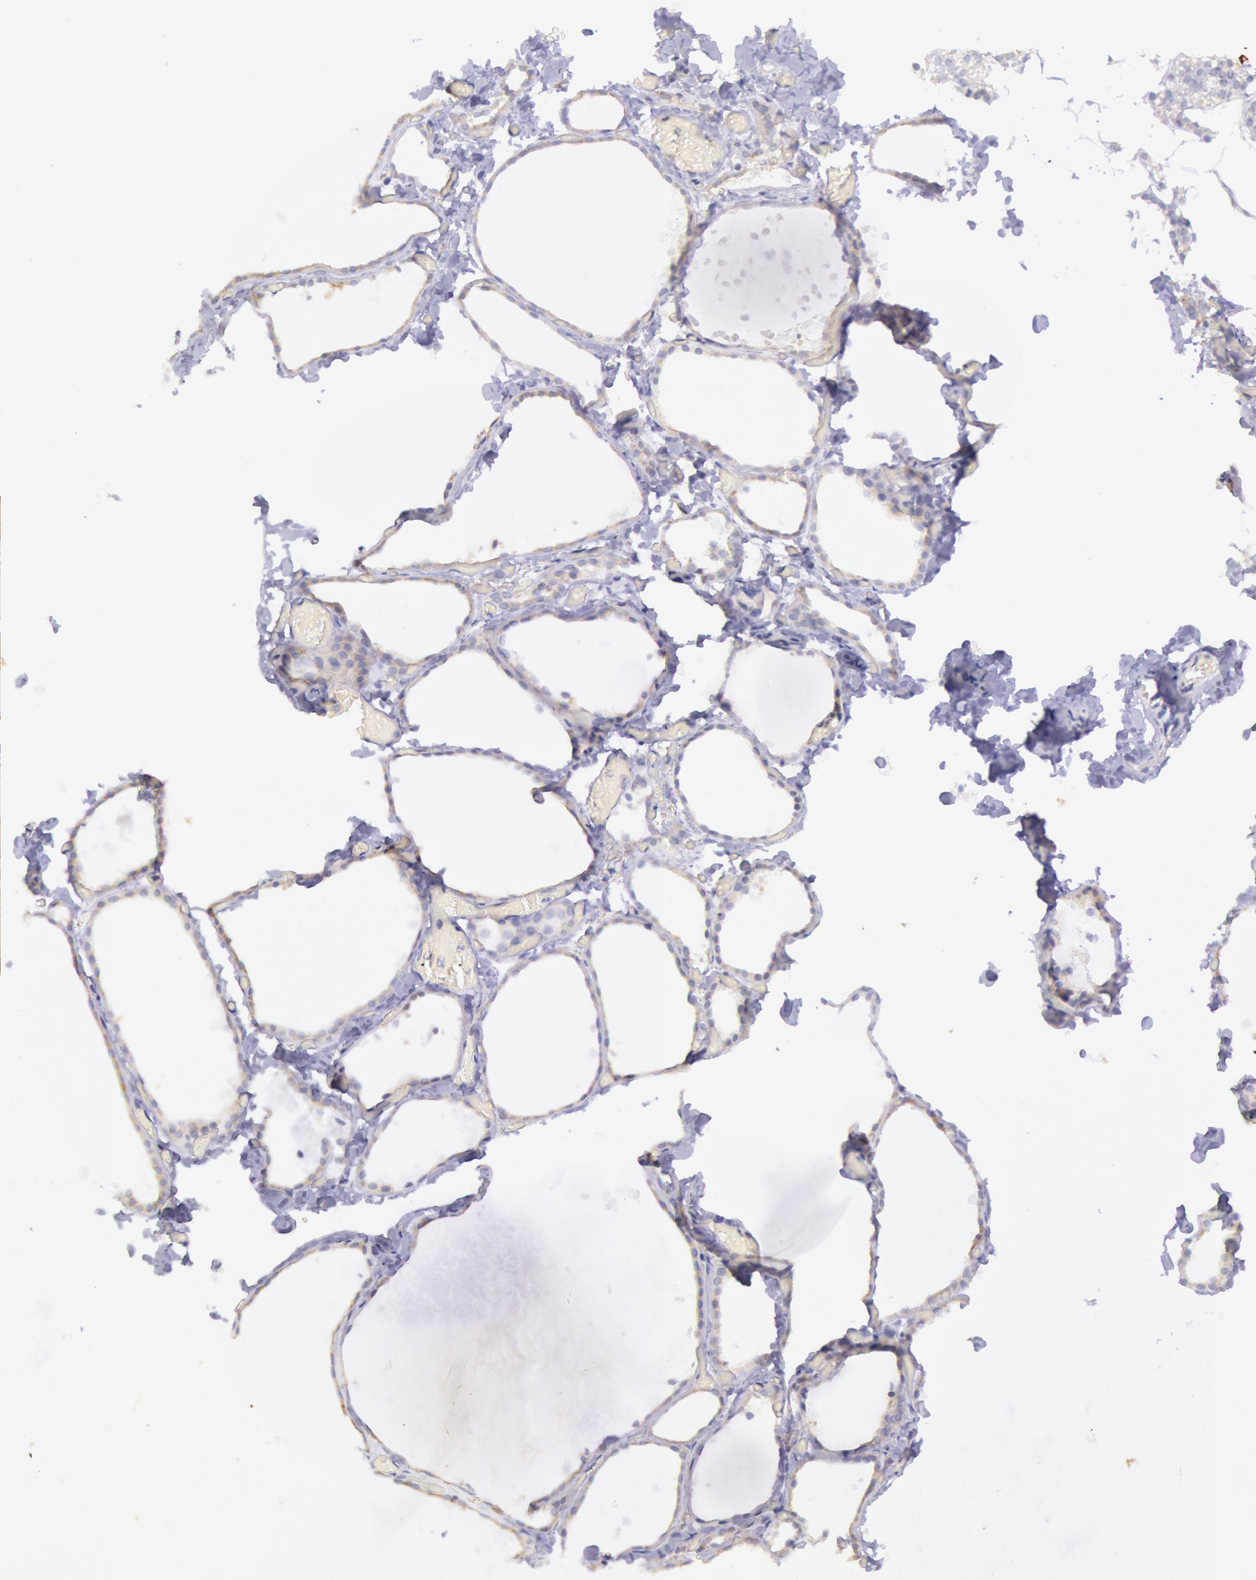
{"staining": {"intensity": "negative", "quantity": "none", "location": "none"}, "tissue": "thyroid gland", "cell_type": "Glandular cells", "image_type": "normal", "snomed": [{"axis": "morphology", "description": "Normal tissue, NOS"}, {"axis": "topography", "description": "Thyroid gland"}], "caption": "Immunohistochemistry (IHC) micrograph of unremarkable thyroid gland stained for a protein (brown), which reveals no expression in glandular cells.", "gene": "MYH1", "patient": {"sex": "female", "age": 22}}